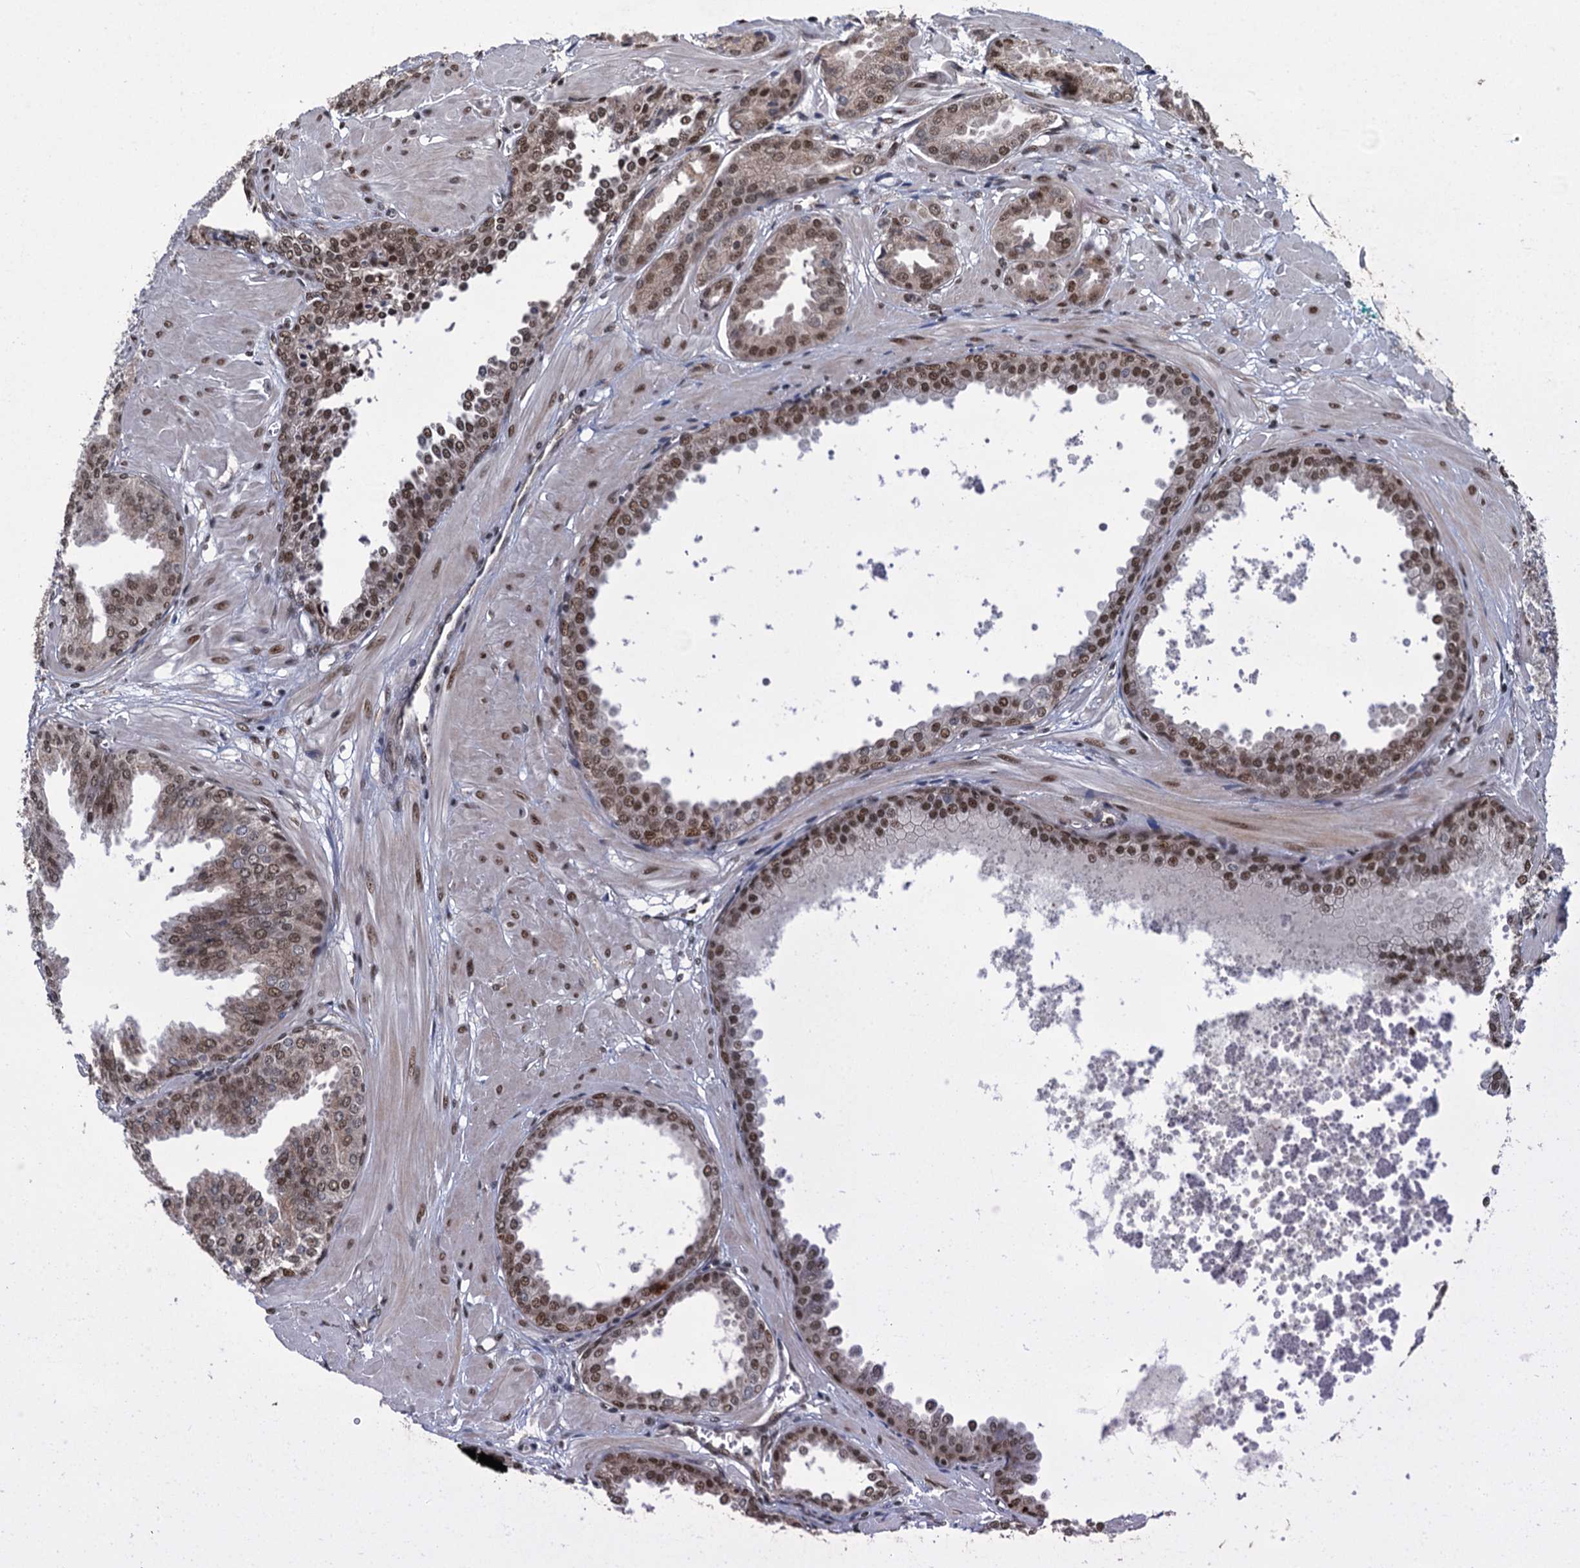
{"staining": {"intensity": "moderate", "quantity": ">75%", "location": "nuclear"}, "tissue": "prostate cancer", "cell_type": "Tumor cells", "image_type": "cancer", "snomed": [{"axis": "morphology", "description": "Adenocarcinoma, Low grade"}, {"axis": "topography", "description": "Prostate"}], "caption": "A brown stain highlights moderate nuclear expression of a protein in human prostate cancer tumor cells.", "gene": "RASSF4", "patient": {"sex": "male", "age": 67}}